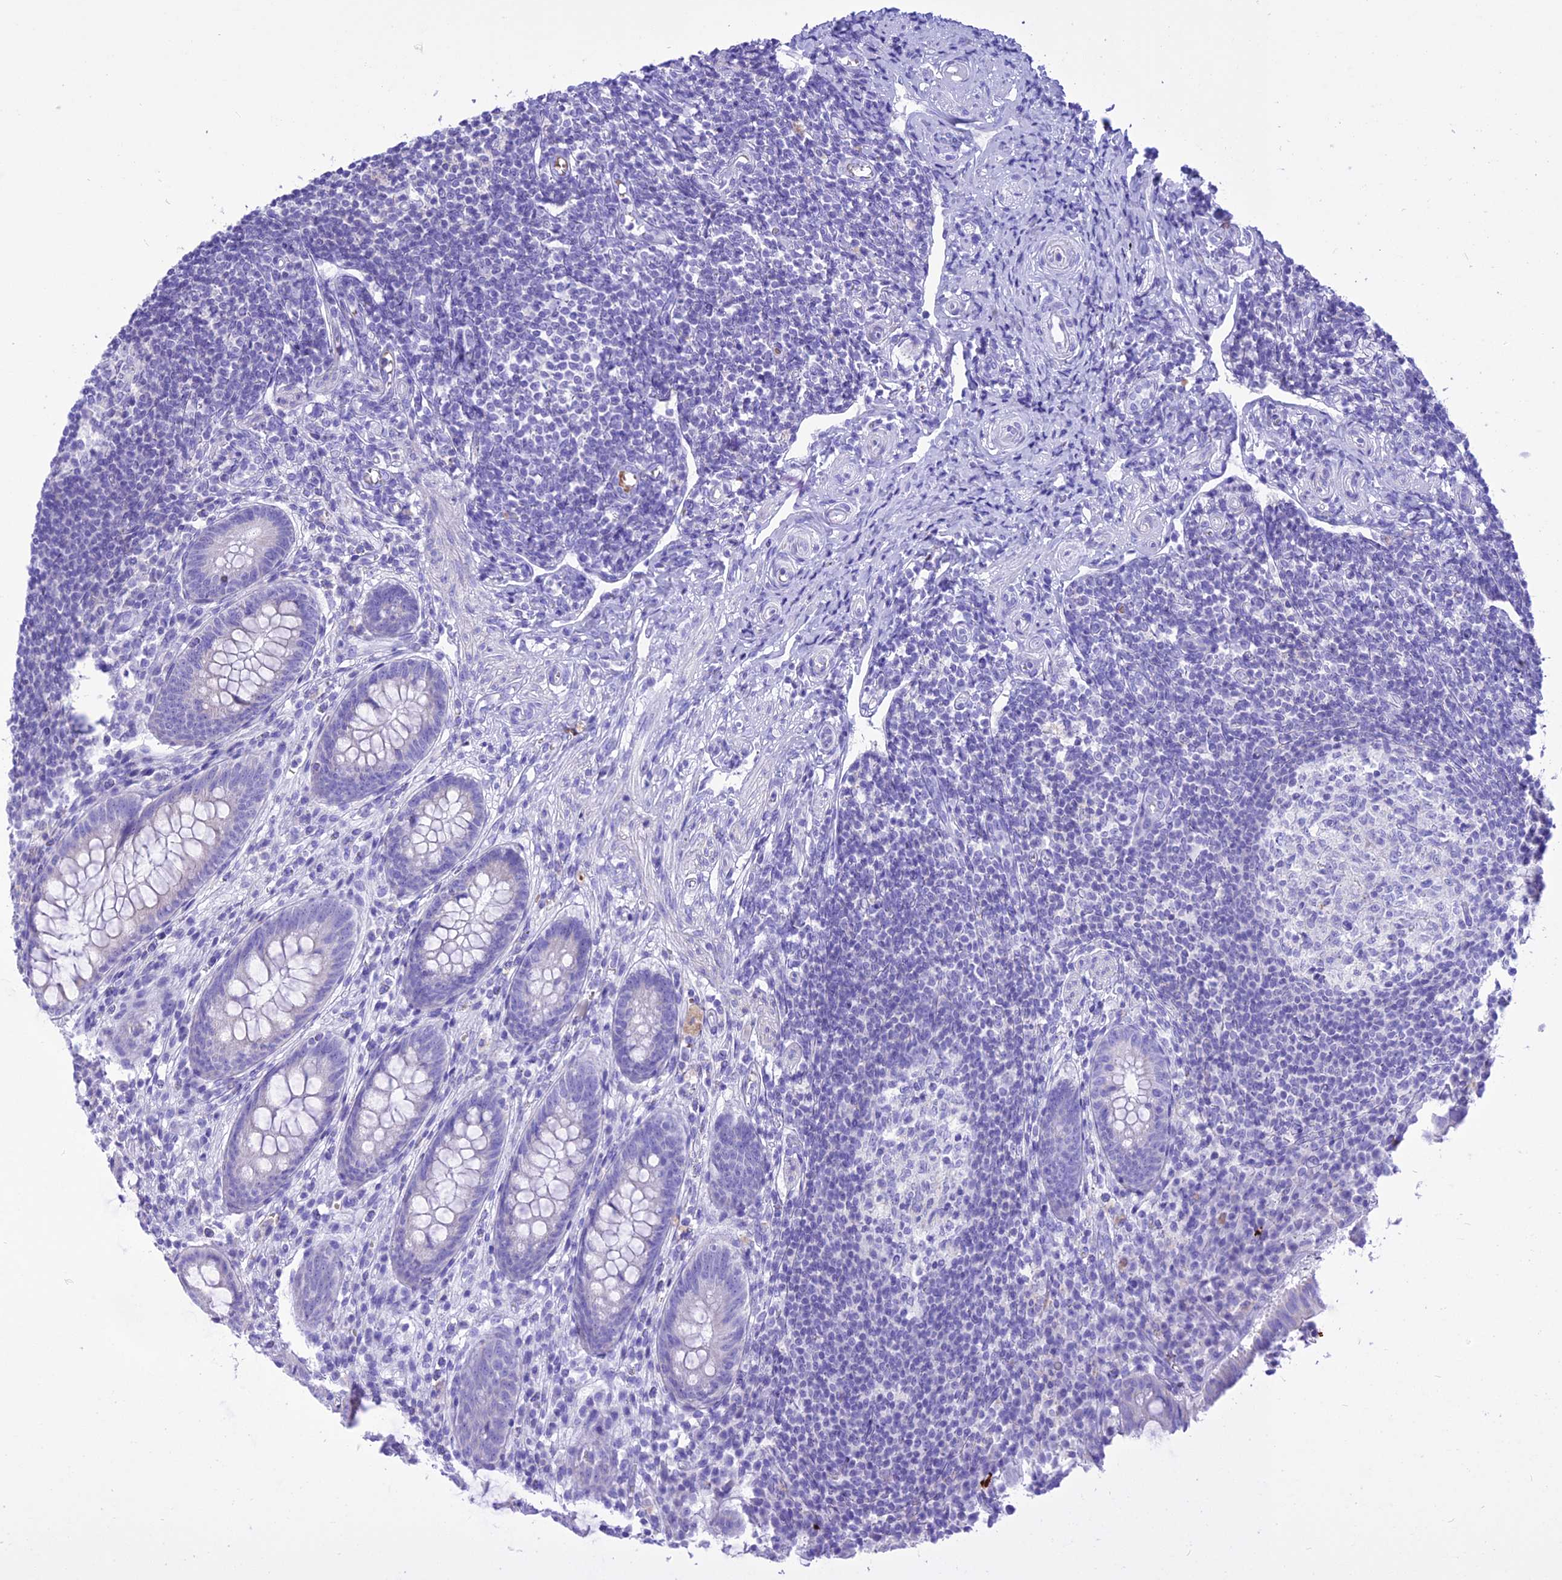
{"staining": {"intensity": "negative", "quantity": "none", "location": "none"}, "tissue": "appendix", "cell_type": "Glandular cells", "image_type": "normal", "snomed": [{"axis": "morphology", "description": "Normal tissue, NOS"}, {"axis": "topography", "description": "Appendix"}], "caption": "Immunohistochemical staining of normal appendix reveals no significant positivity in glandular cells.", "gene": "GLYATL1B", "patient": {"sex": "female", "age": 33}}